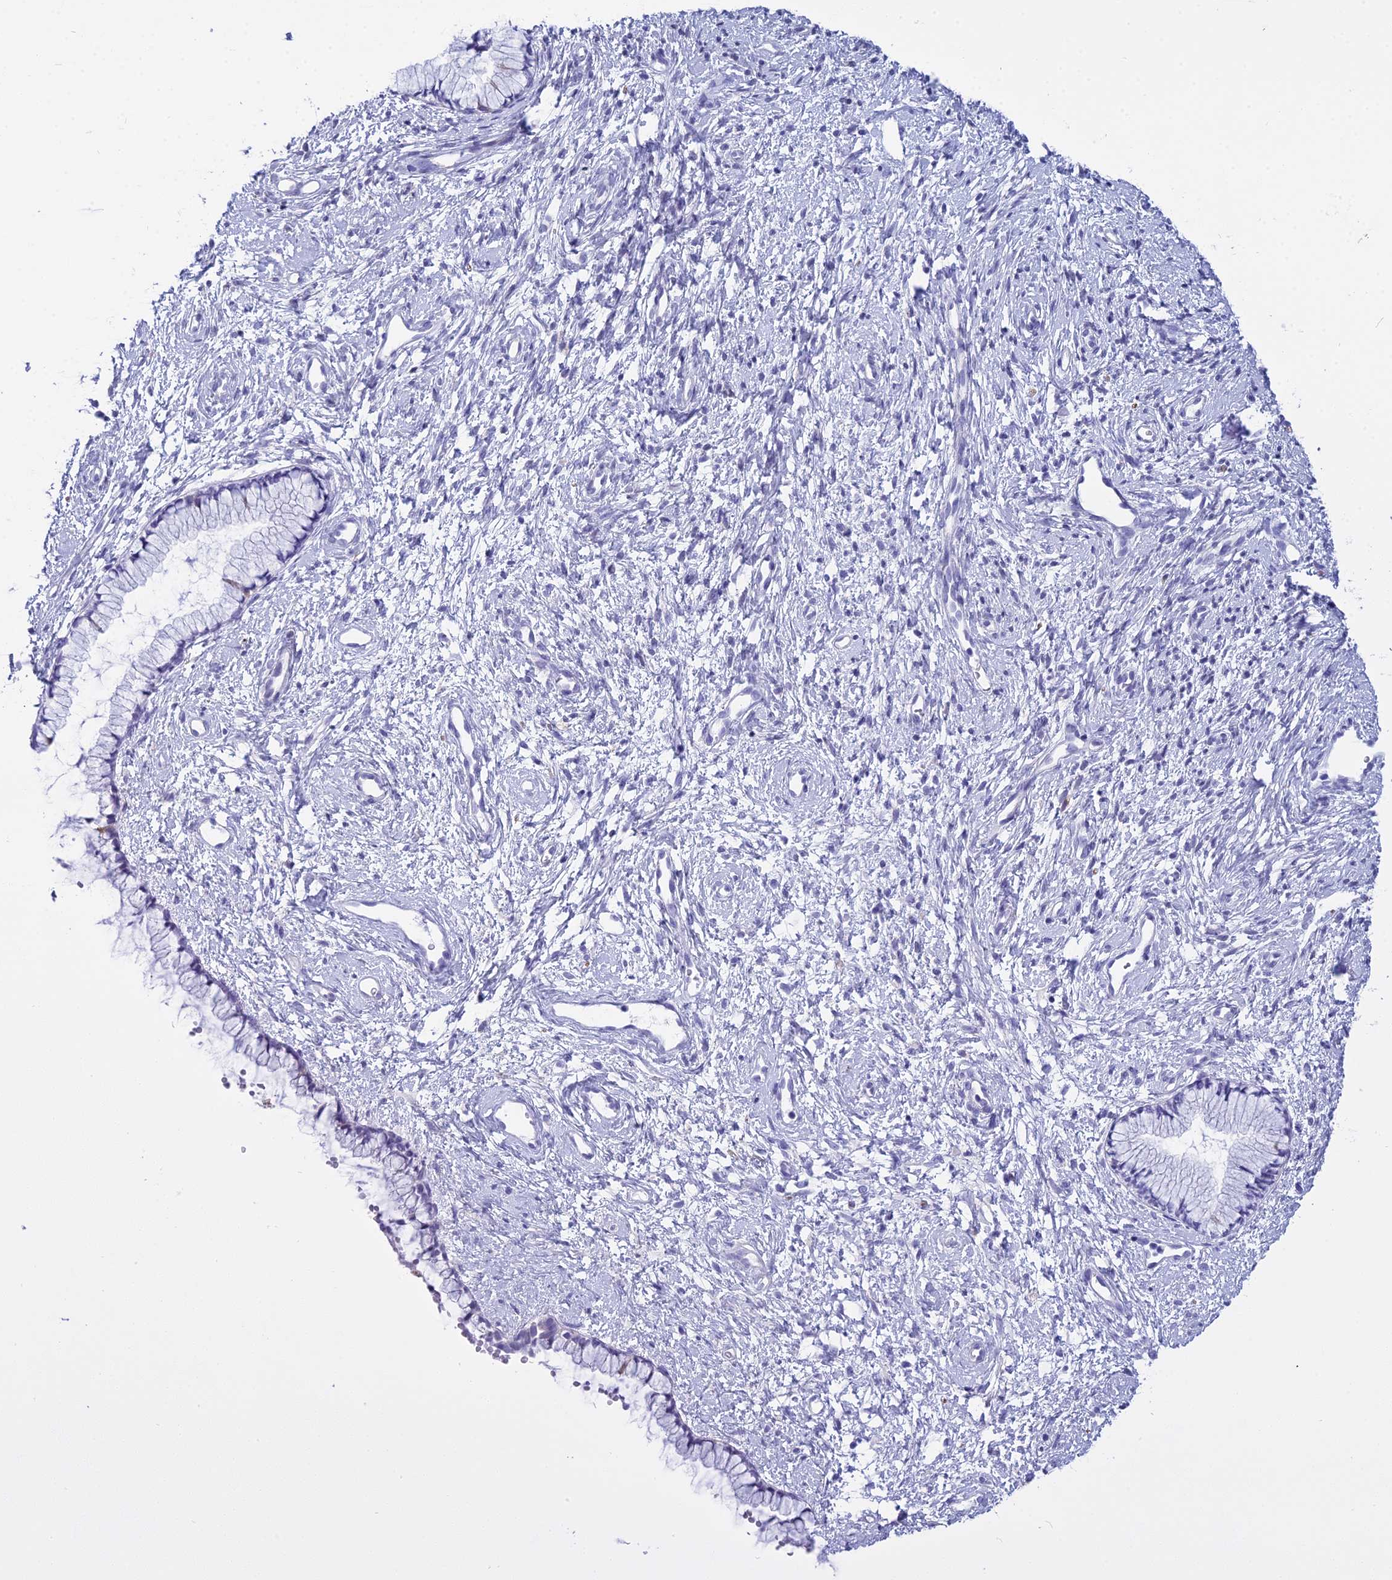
{"staining": {"intensity": "negative", "quantity": "none", "location": "none"}, "tissue": "cervix", "cell_type": "Glandular cells", "image_type": "normal", "snomed": [{"axis": "morphology", "description": "Normal tissue, NOS"}, {"axis": "topography", "description": "Cervix"}], "caption": "High power microscopy micrograph of an IHC histopathology image of normal cervix, revealing no significant expression in glandular cells.", "gene": "MAP6", "patient": {"sex": "female", "age": 57}}